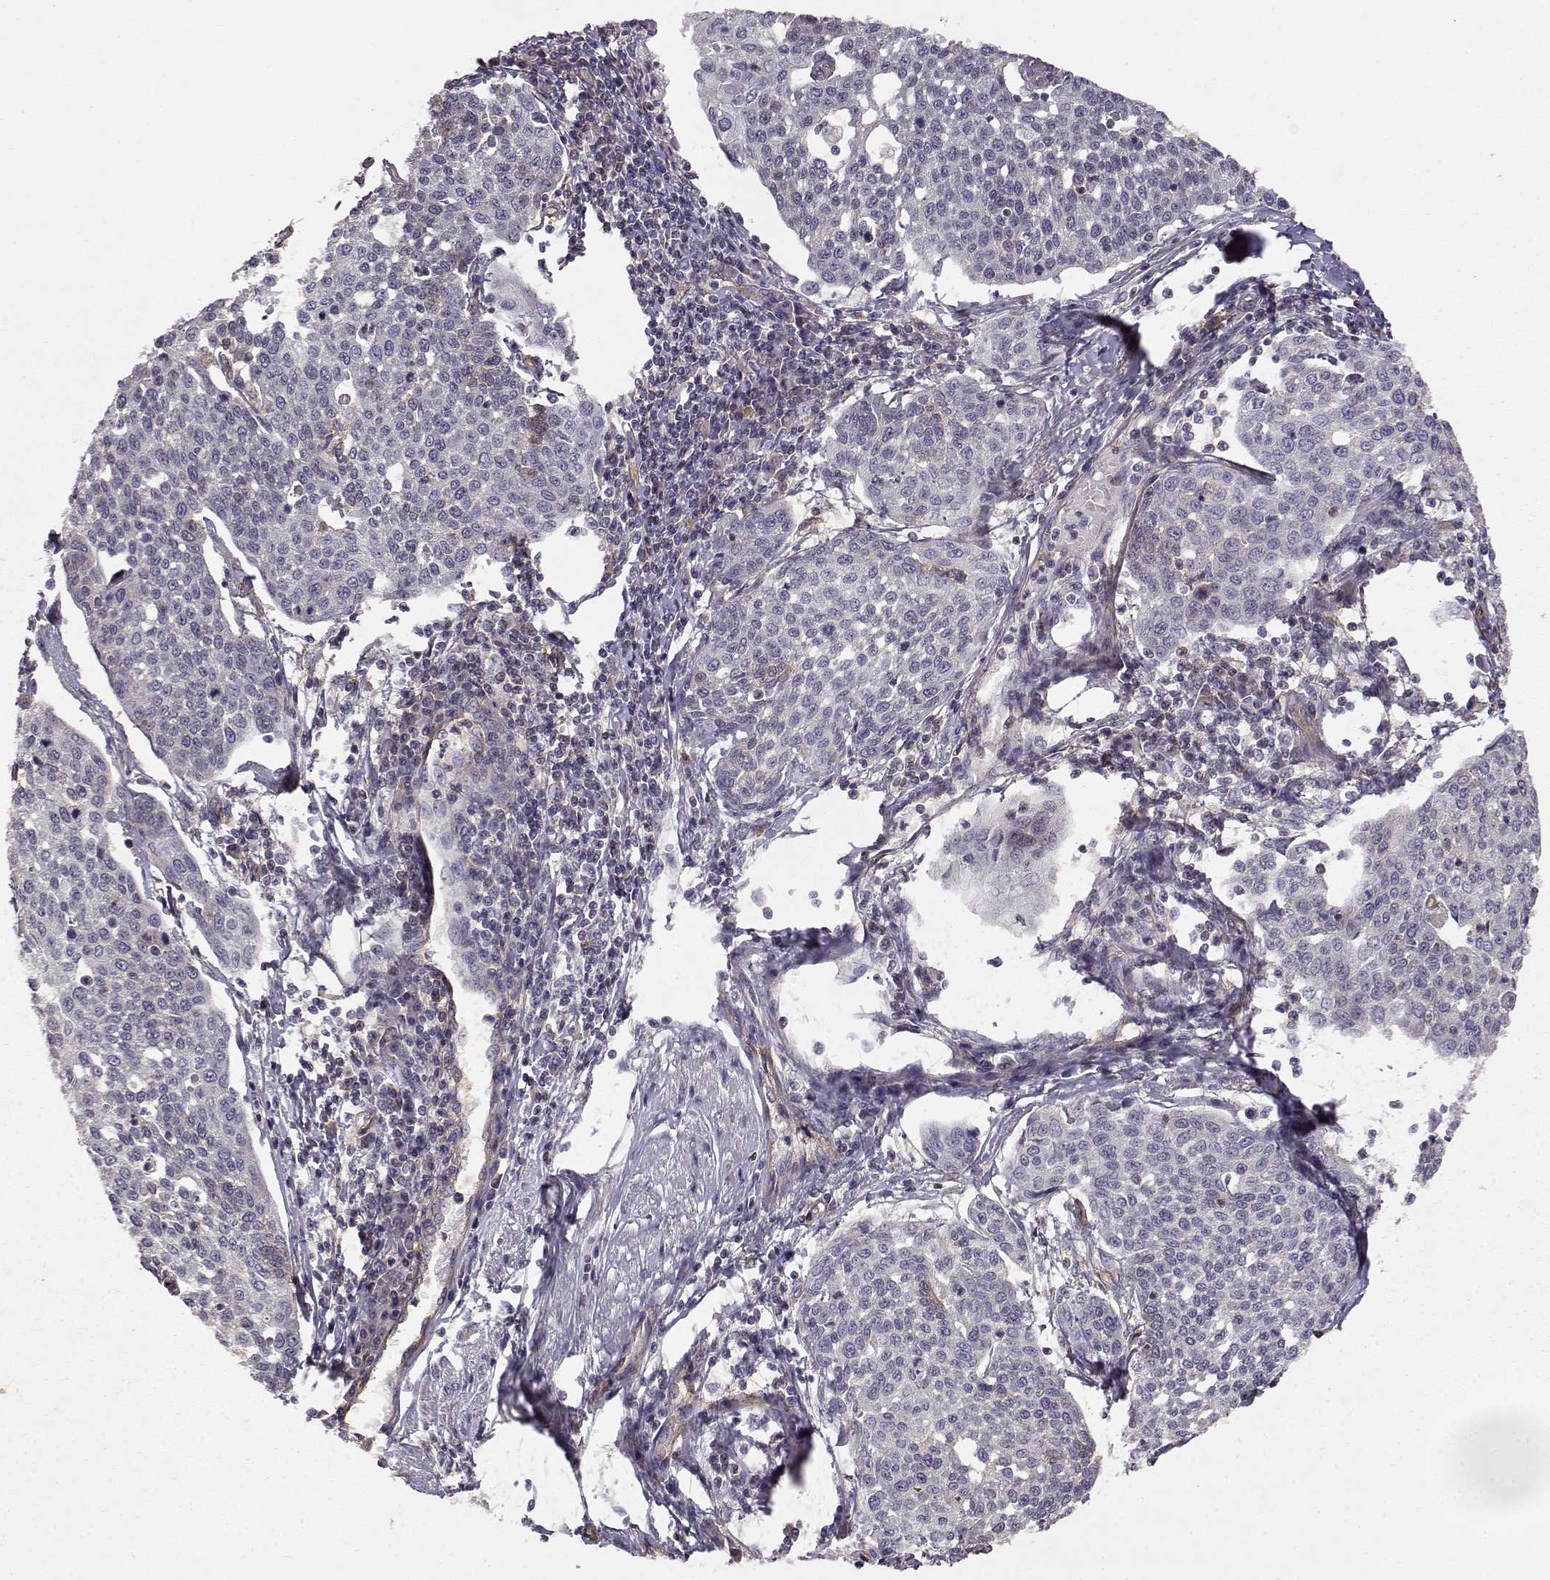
{"staining": {"intensity": "negative", "quantity": "none", "location": "none"}, "tissue": "cervical cancer", "cell_type": "Tumor cells", "image_type": "cancer", "snomed": [{"axis": "morphology", "description": "Squamous cell carcinoma, NOS"}, {"axis": "topography", "description": "Cervix"}], "caption": "Tumor cells show no significant staining in cervical cancer.", "gene": "IFITM1", "patient": {"sex": "female", "age": 34}}